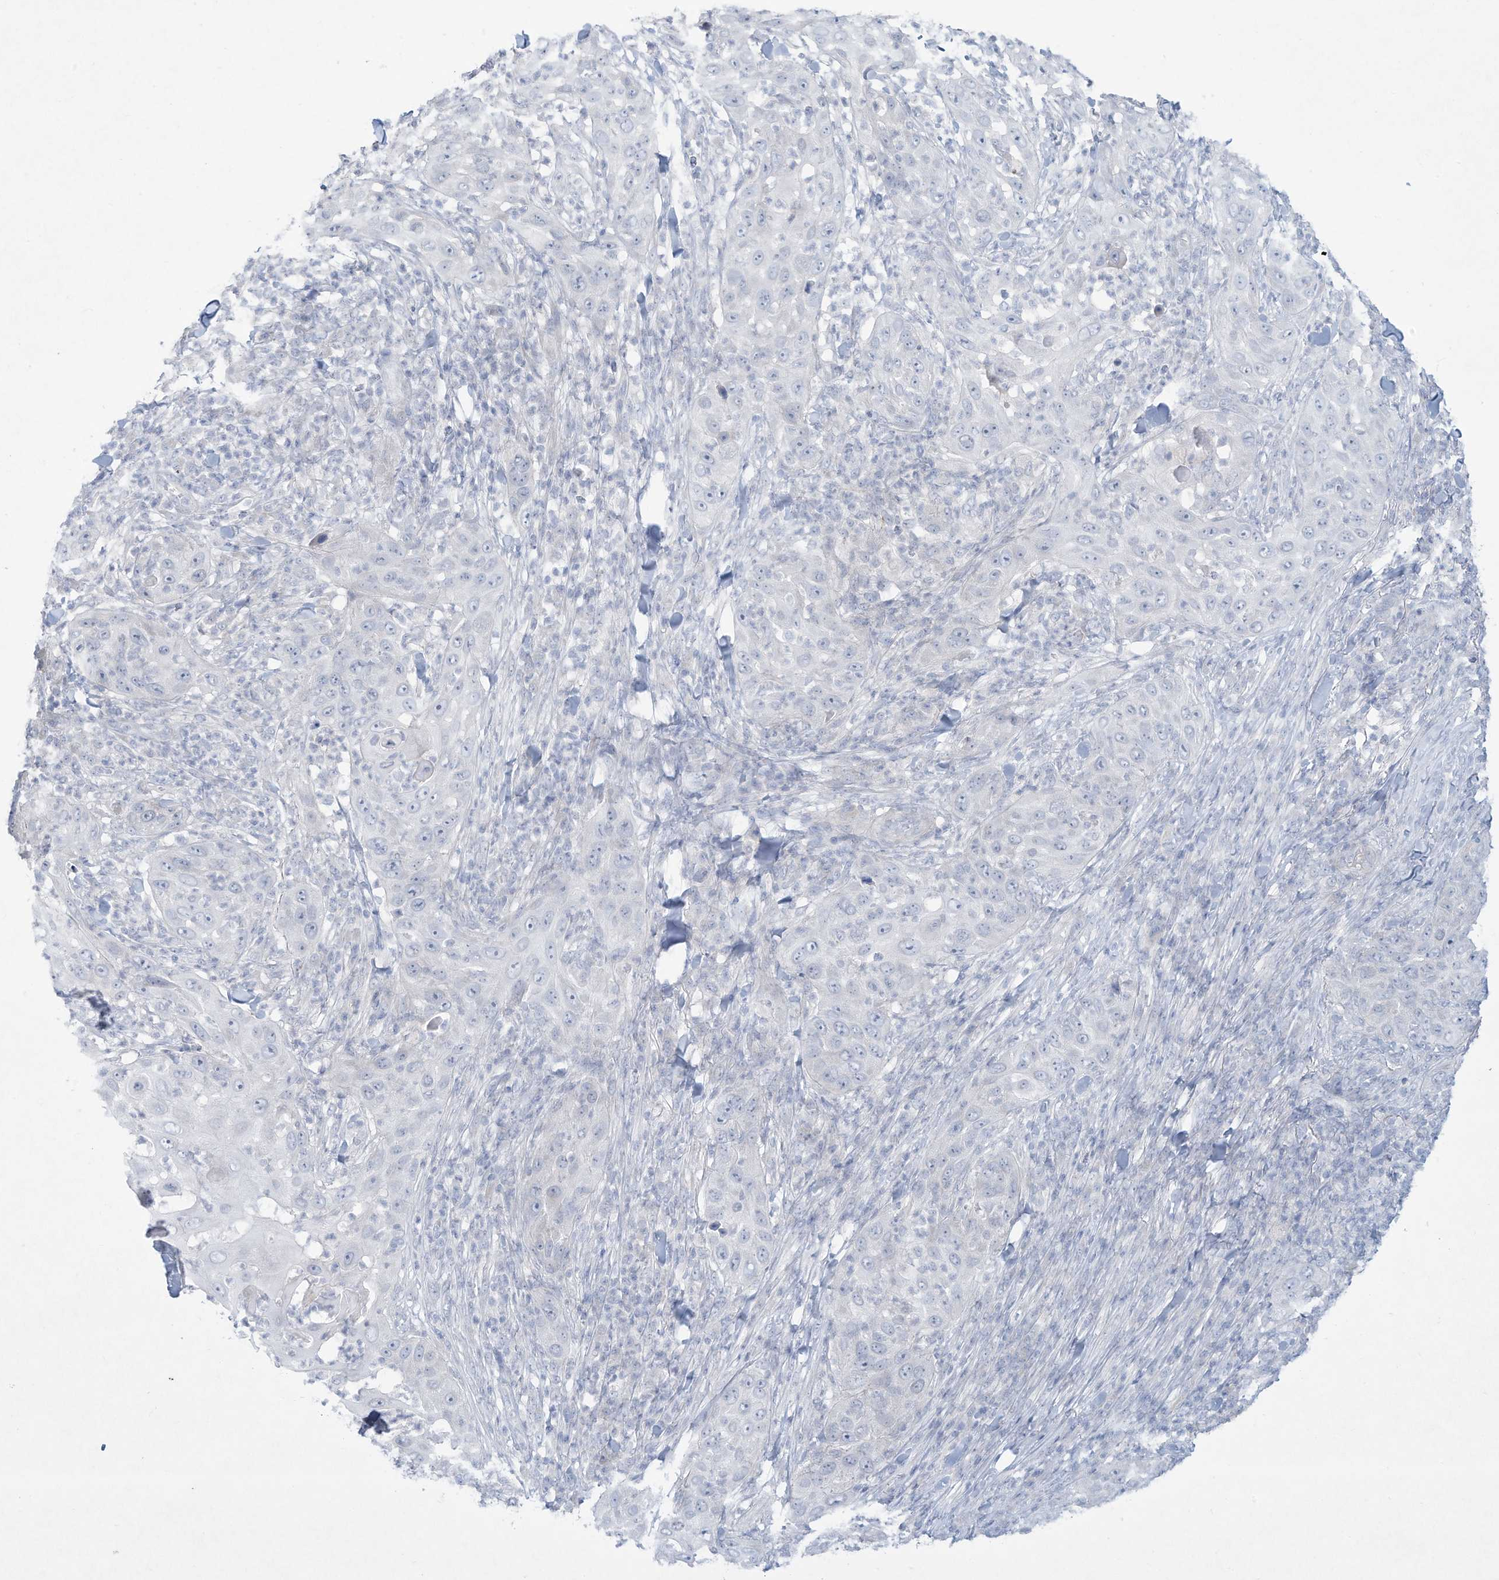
{"staining": {"intensity": "negative", "quantity": "none", "location": "none"}, "tissue": "skin cancer", "cell_type": "Tumor cells", "image_type": "cancer", "snomed": [{"axis": "morphology", "description": "Squamous cell carcinoma, NOS"}, {"axis": "topography", "description": "Skin"}], "caption": "High power microscopy image of an immunohistochemistry (IHC) micrograph of skin squamous cell carcinoma, revealing no significant positivity in tumor cells.", "gene": "PAX6", "patient": {"sex": "female", "age": 44}}